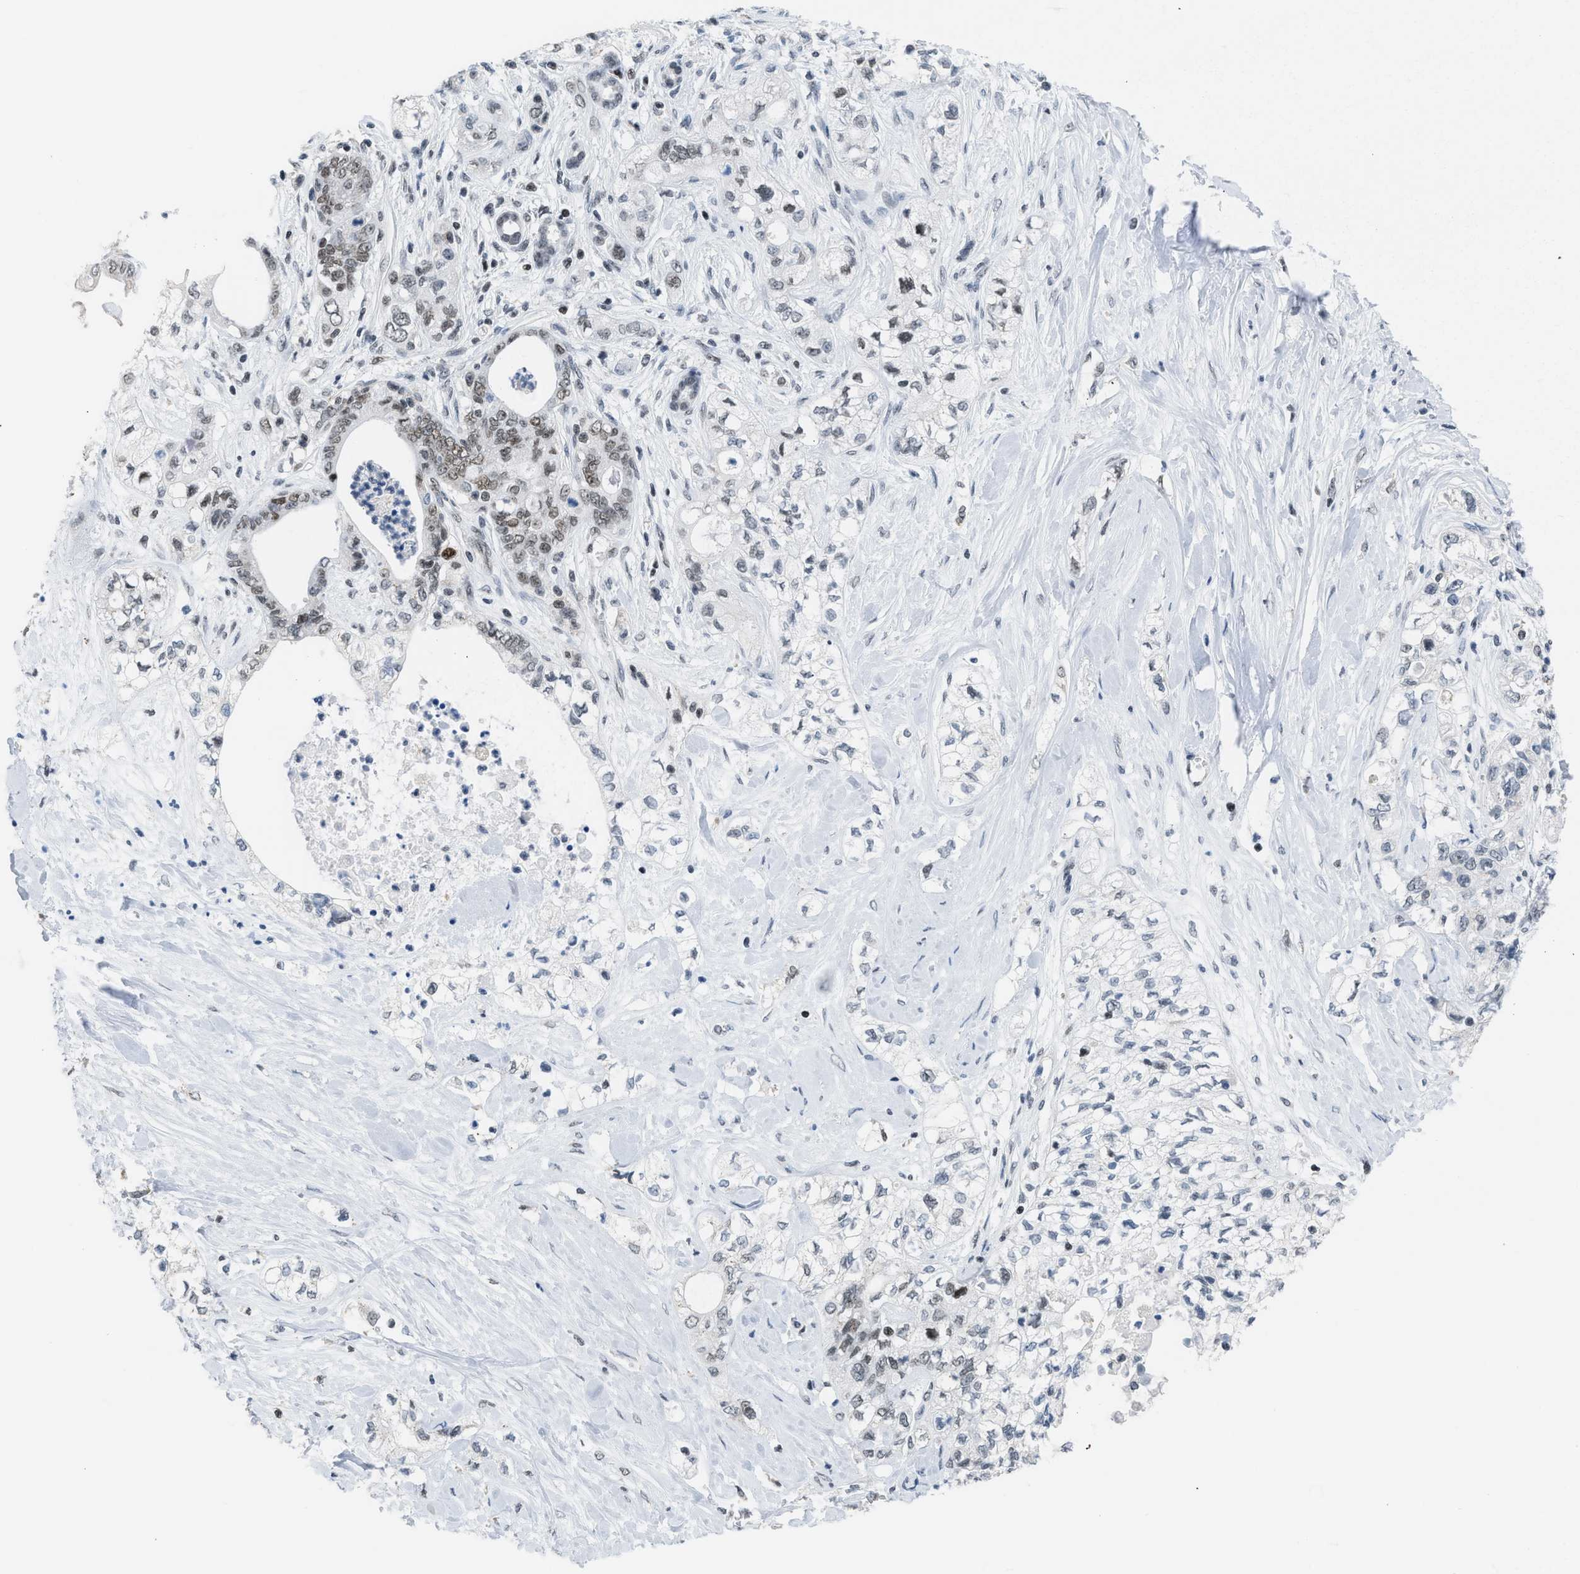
{"staining": {"intensity": "weak", "quantity": "25%-75%", "location": "nuclear"}, "tissue": "pancreatic cancer", "cell_type": "Tumor cells", "image_type": "cancer", "snomed": [{"axis": "morphology", "description": "Adenocarcinoma, NOS"}, {"axis": "topography", "description": "Pancreas"}], "caption": "An image of human pancreatic cancer stained for a protein demonstrates weak nuclear brown staining in tumor cells.", "gene": "TERF2IP", "patient": {"sex": "male", "age": 70}}